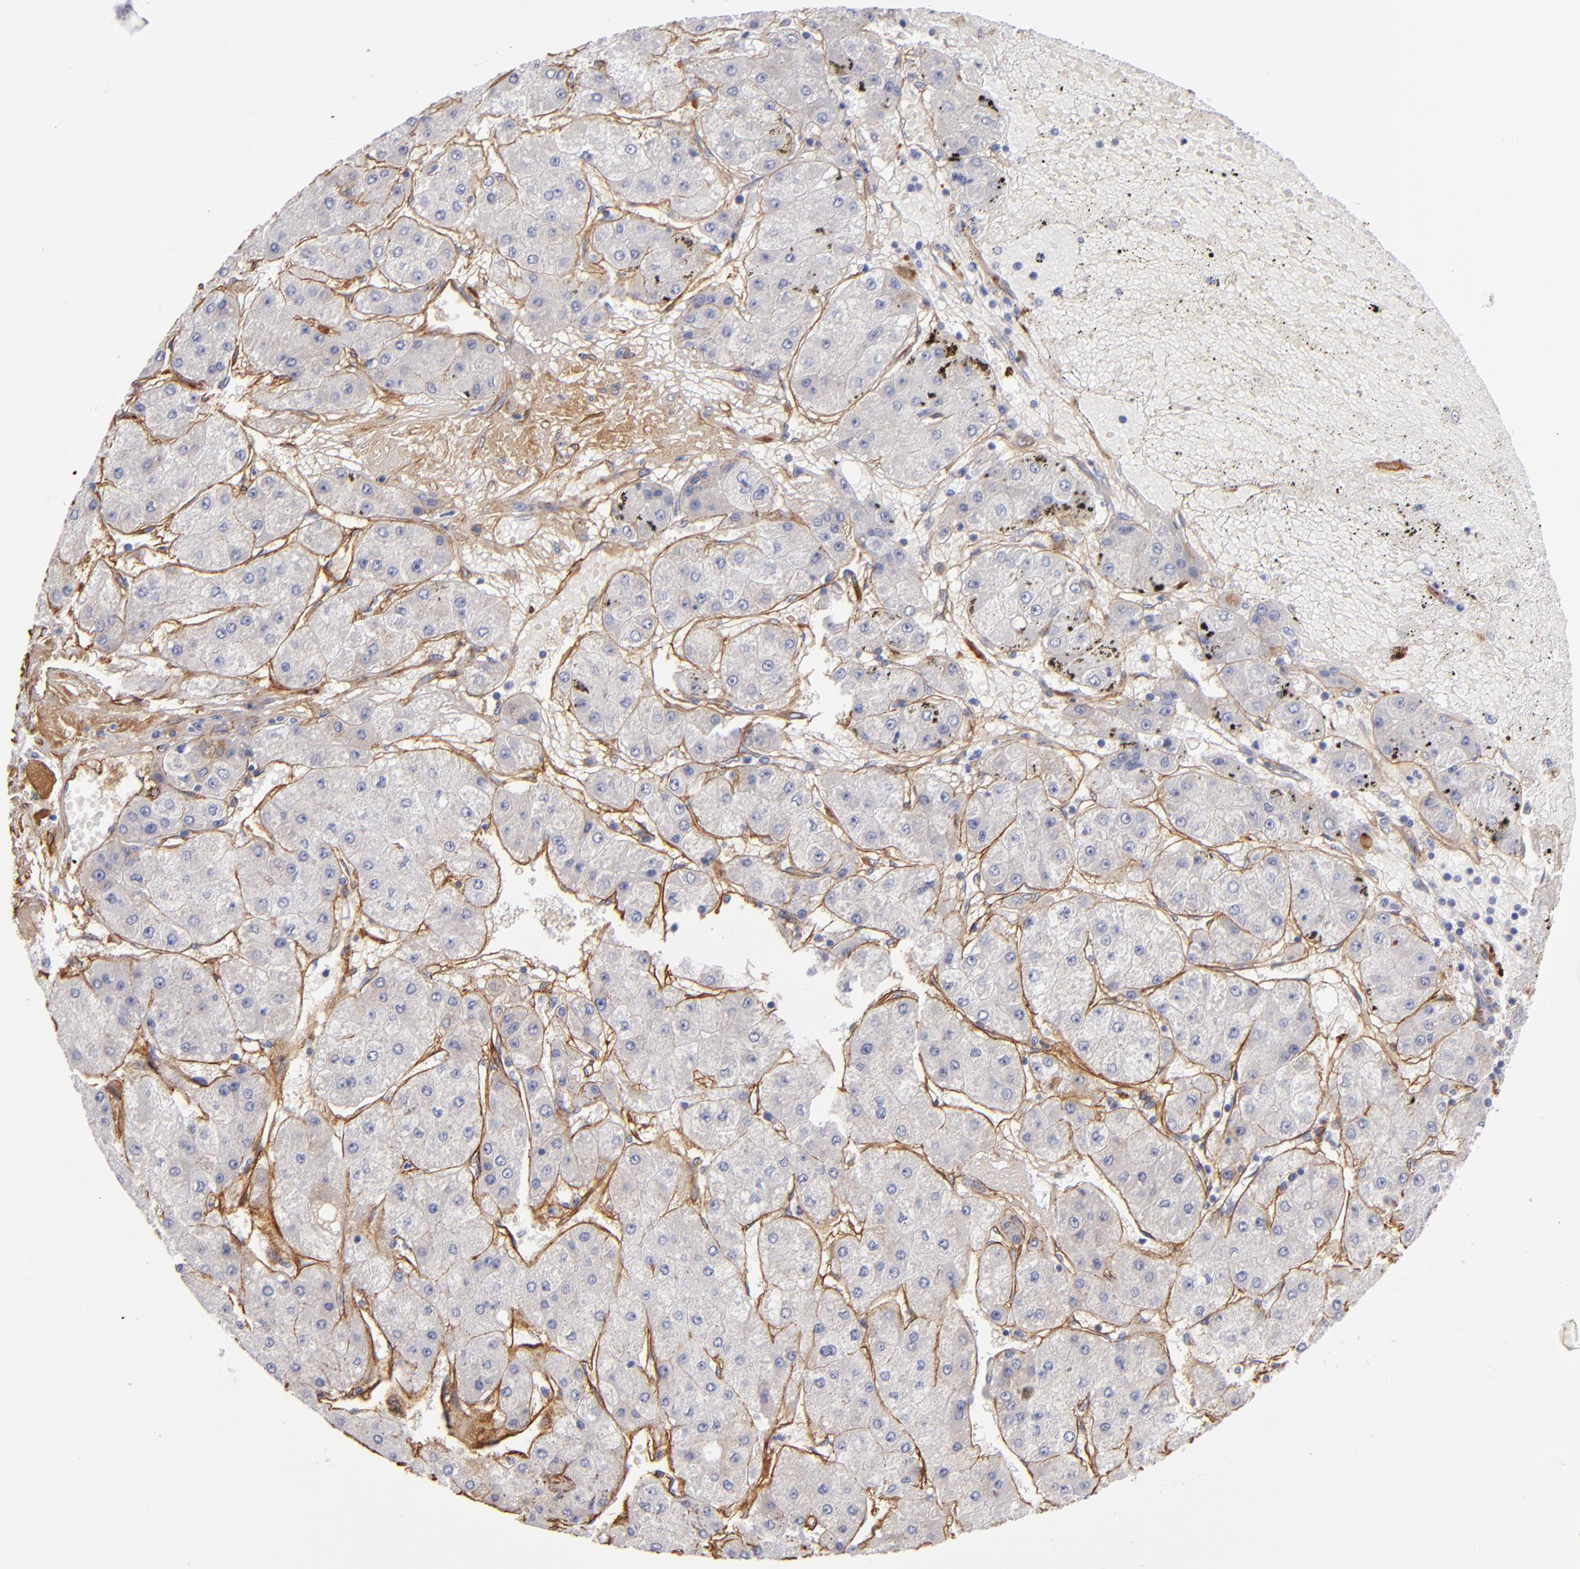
{"staining": {"intensity": "weak", "quantity": "<25%", "location": "cytoplasmic/membranous"}, "tissue": "liver cancer", "cell_type": "Tumor cells", "image_type": "cancer", "snomed": [{"axis": "morphology", "description": "Carcinoma, Hepatocellular, NOS"}, {"axis": "topography", "description": "Liver"}], "caption": "Hepatocellular carcinoma (liver) was stained to show a protein in brown. There is no significant staining in tumor cells.", "gene": "LAMC1", "patient": {"sex": "female", "age": 52}}